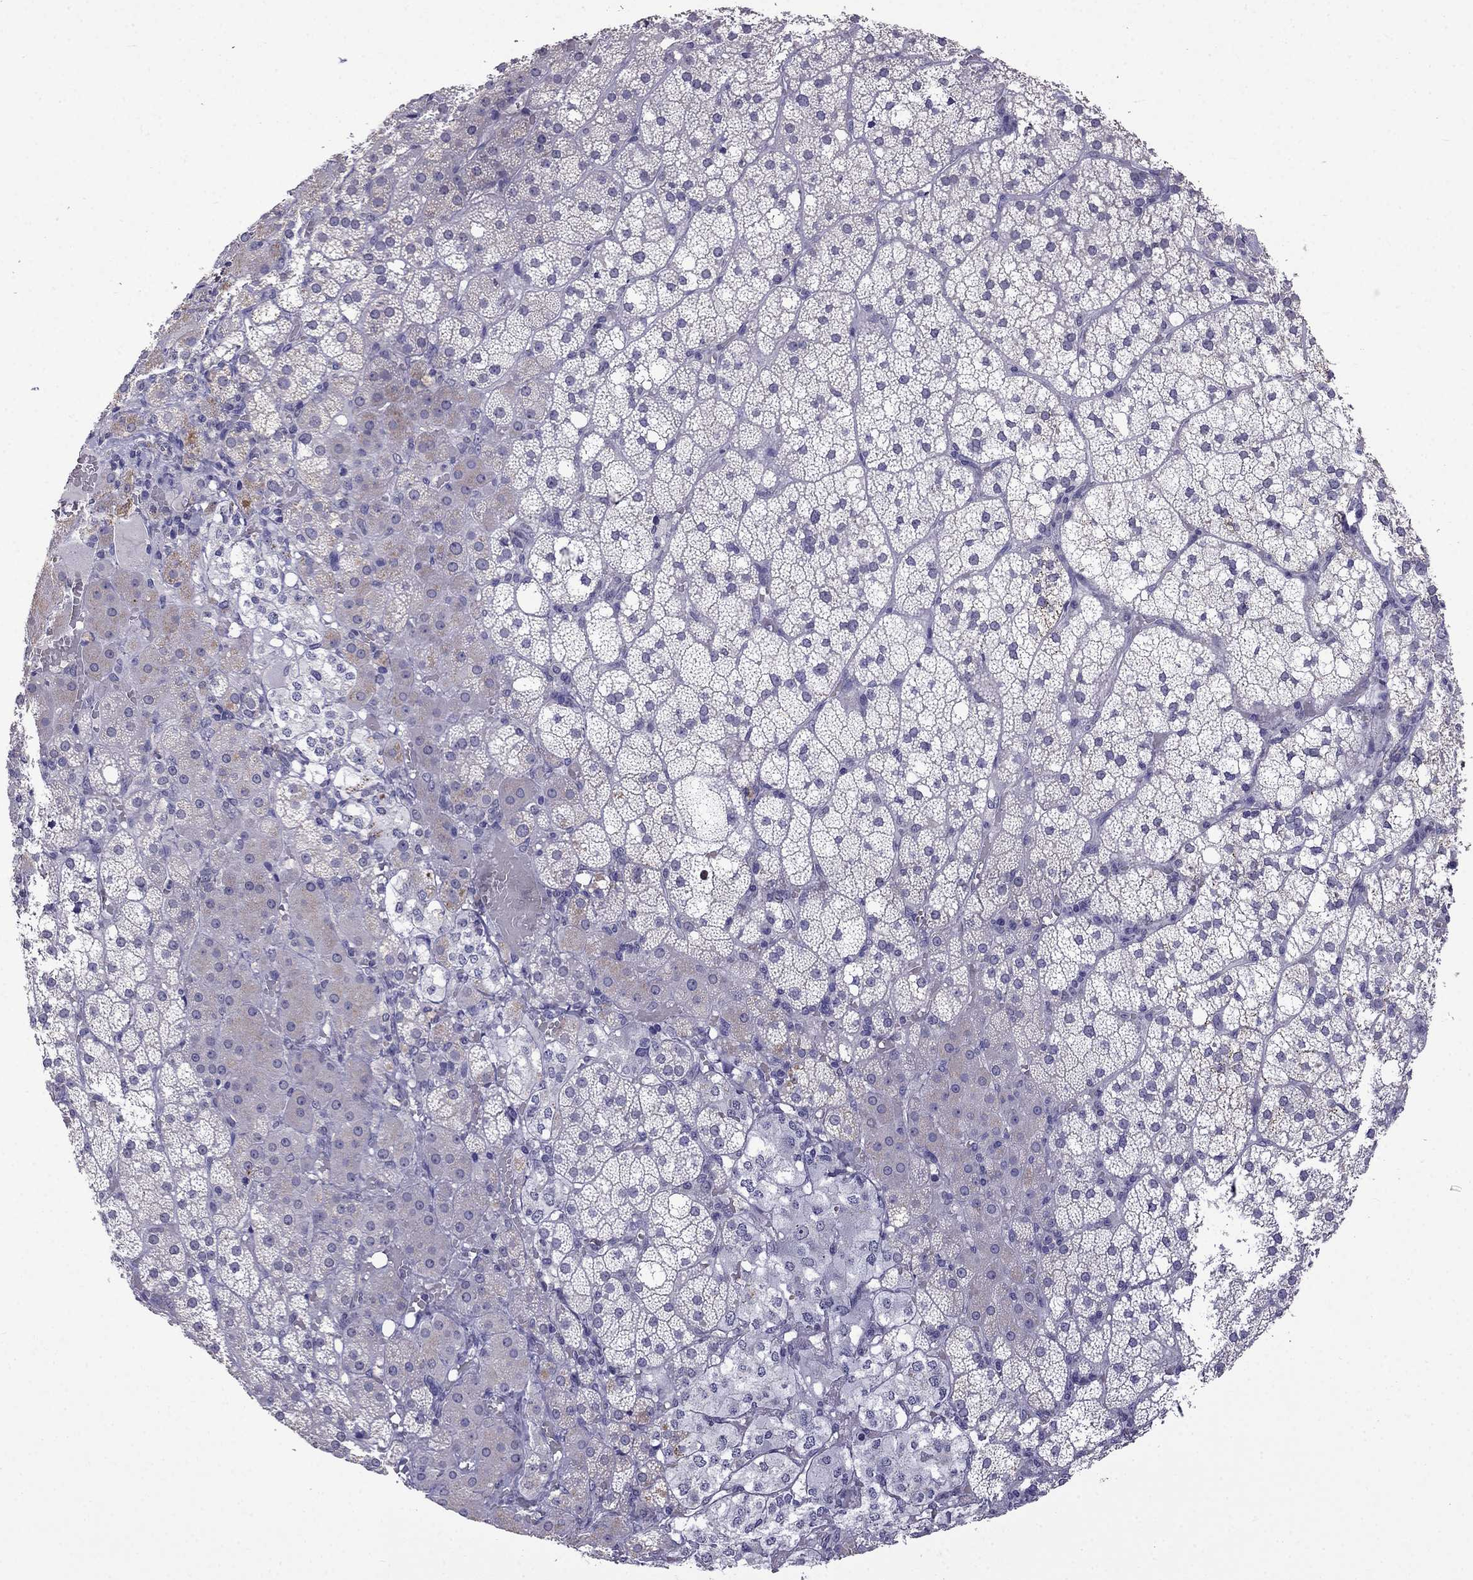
{"staining": {"intensity": "negative", "quantity": "none", "location": "none"}, "tissue": "adrenal gland", "cell_type": "Glandular cells", "image_type": "normal", "snomed": [{"axis": "morphology", "description": "Normal tissue, NOS"}, {"axis": "topography", "description": "Adrenal gland"}], "caption": "A micrograph of human adrenal gland is negative for staining in glandular cells. Brightfield microscopy of immunohistochemistry stained with DAB (brown) and hematoxylin (blue), captured at high magnification.", "gene": "AQP9", "patient": {"sex": "male", "age": 53}}